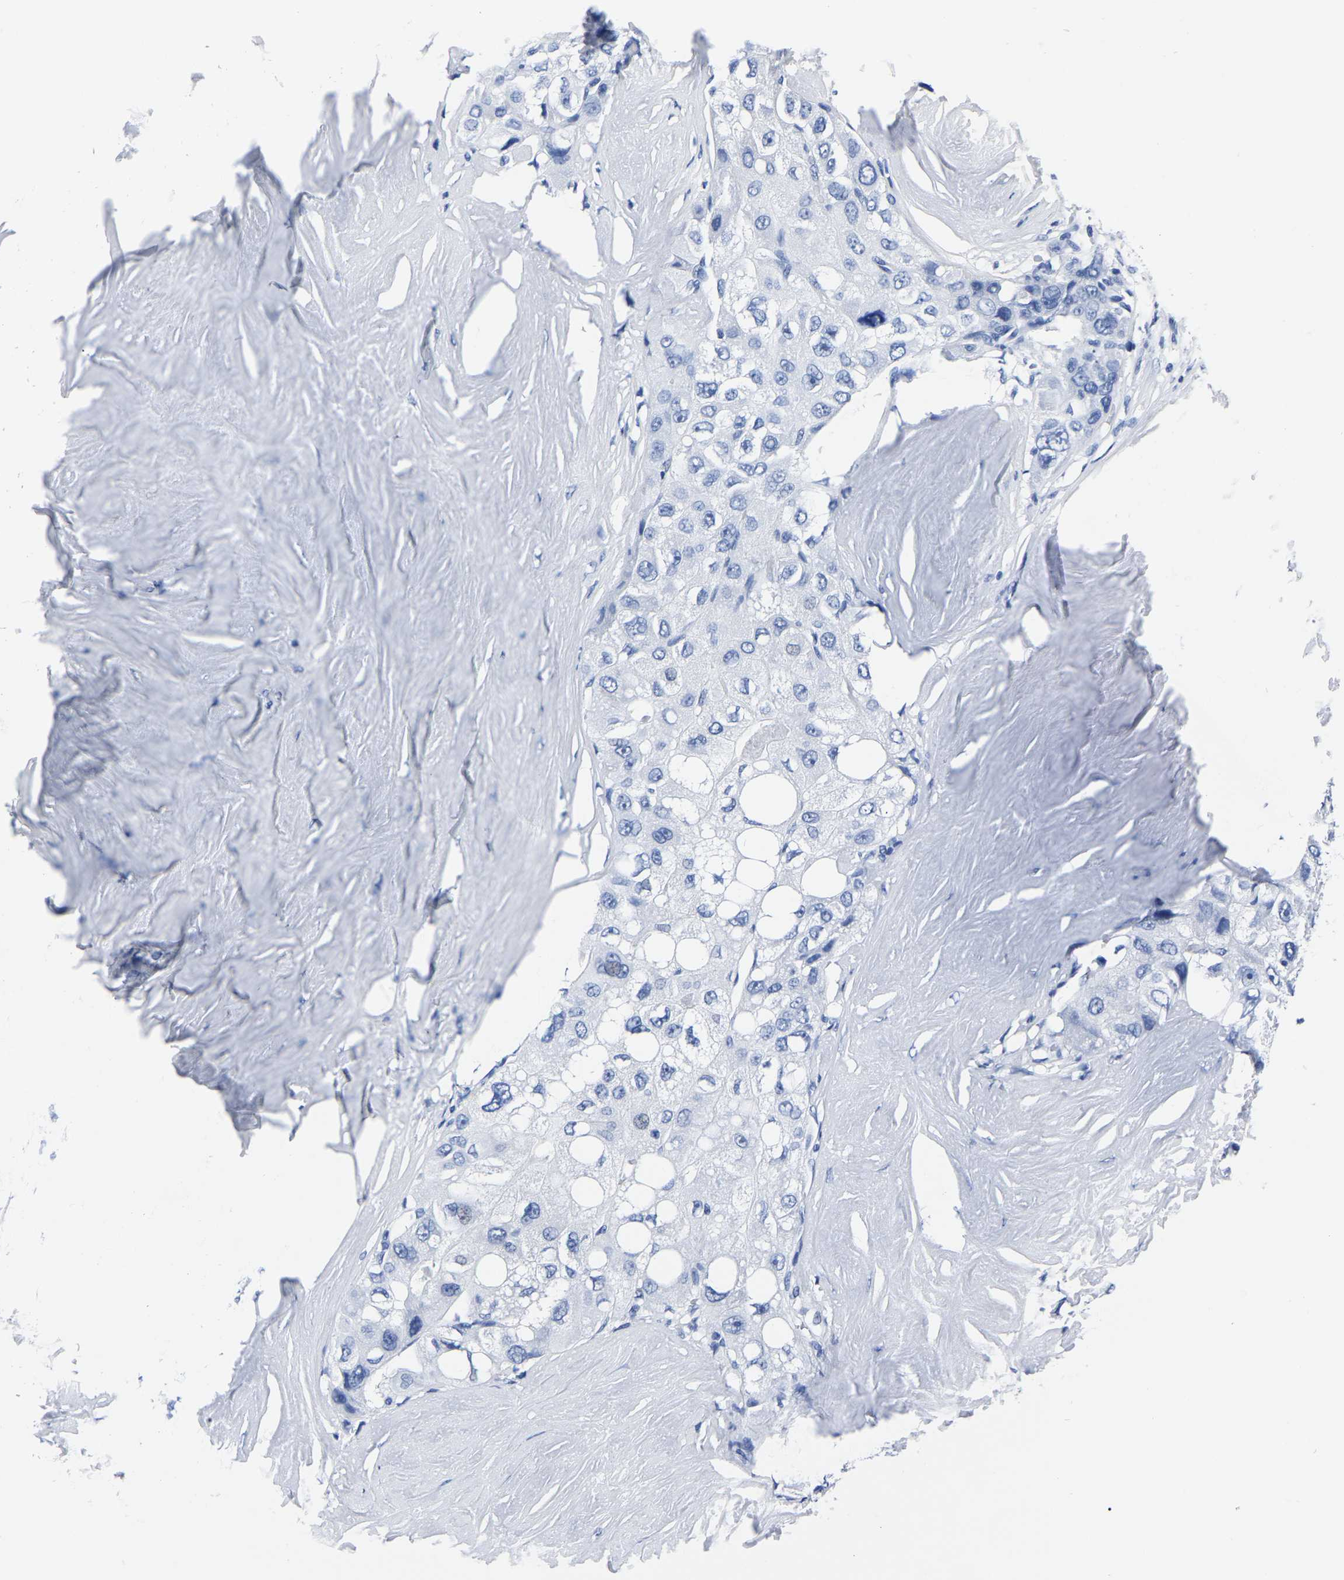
{"staining": {"intensity": "negative", "quantity": "none", "location": "none"}, "tissue": "liver cancer", "cell_type": "Tumor cells", "image_type": "cancer", "snomed": [{"axis": "morphology", "description": "Carcinoma, Hepatocellular, NOS"}, {"axis": "topography", "description": "Liver"}], "caption": "Liver hepatocellular carcinoma was stained to show a protein in brown. There is no significant positivity in tumor cells. The staining is performed using DAB (3,3'-diaminobenzidine) brown chromogen with nuclei counter-stained in using hematoxylin.", "gene": "IMPG2", "patient": {"sex": "male", "age": 80}}